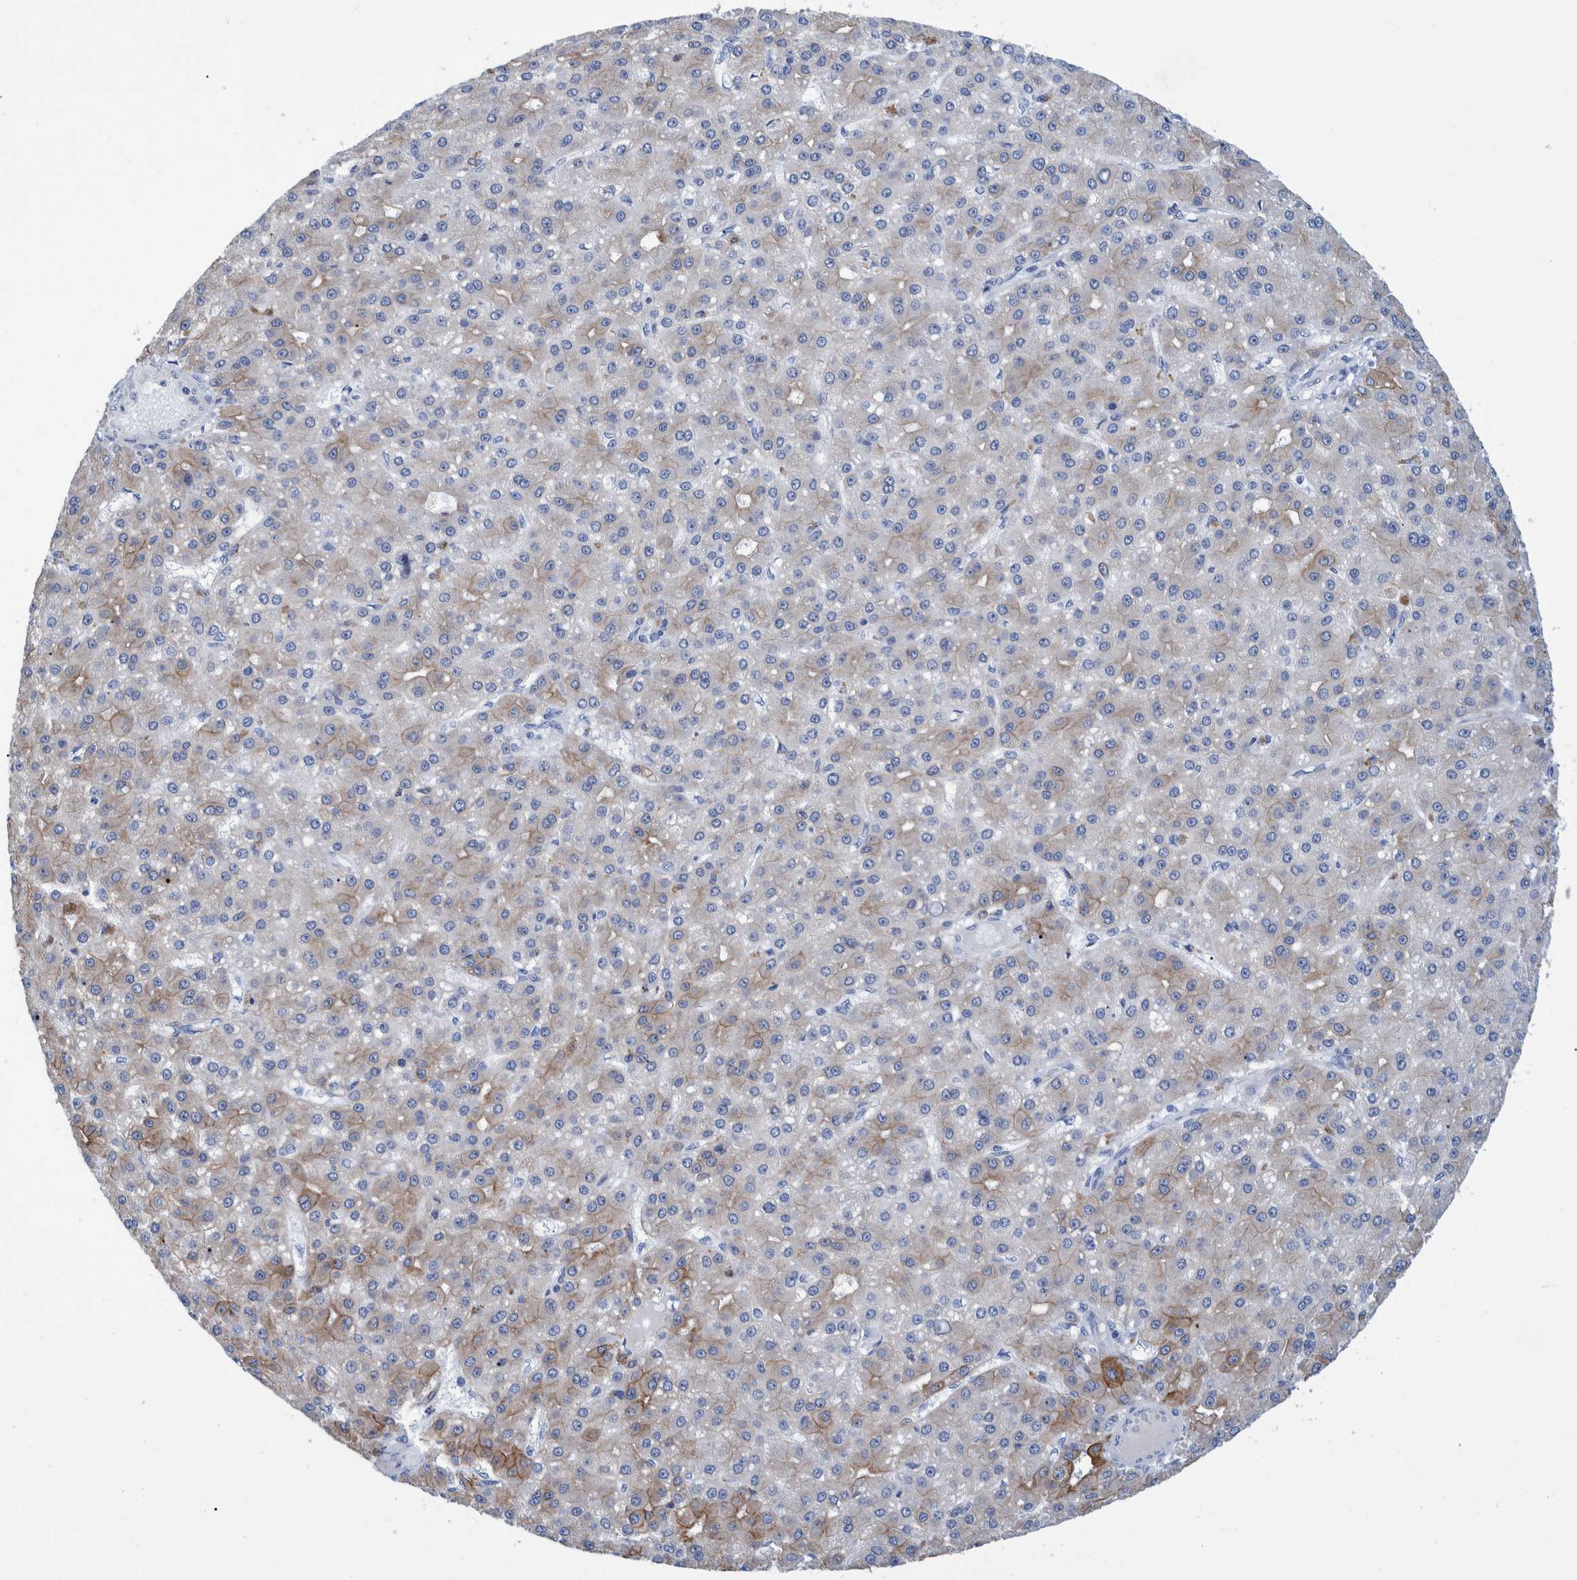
{"staining": {"intensity": "weak", "quantity": "25%-75%", "location": "cytoplasmic/membranous"}, "tissue": "liver cancer", "cell_type": "Tumor cells", "image_type": "cancer", "snomed": [{"axis": "morphology", "description": "Carcinoma, Hepatocellular, NOS"}, {"axis": "topography", "description": "Liver"}], "caption": "Immunohistochemistry of human liver cancer demonstrates low levels of weak cytoplasmic/membranous expression in approximately 25%-75% of tumor cells.", "gene": "MKS1", "patient": {"sex": "male", "age": 67}}